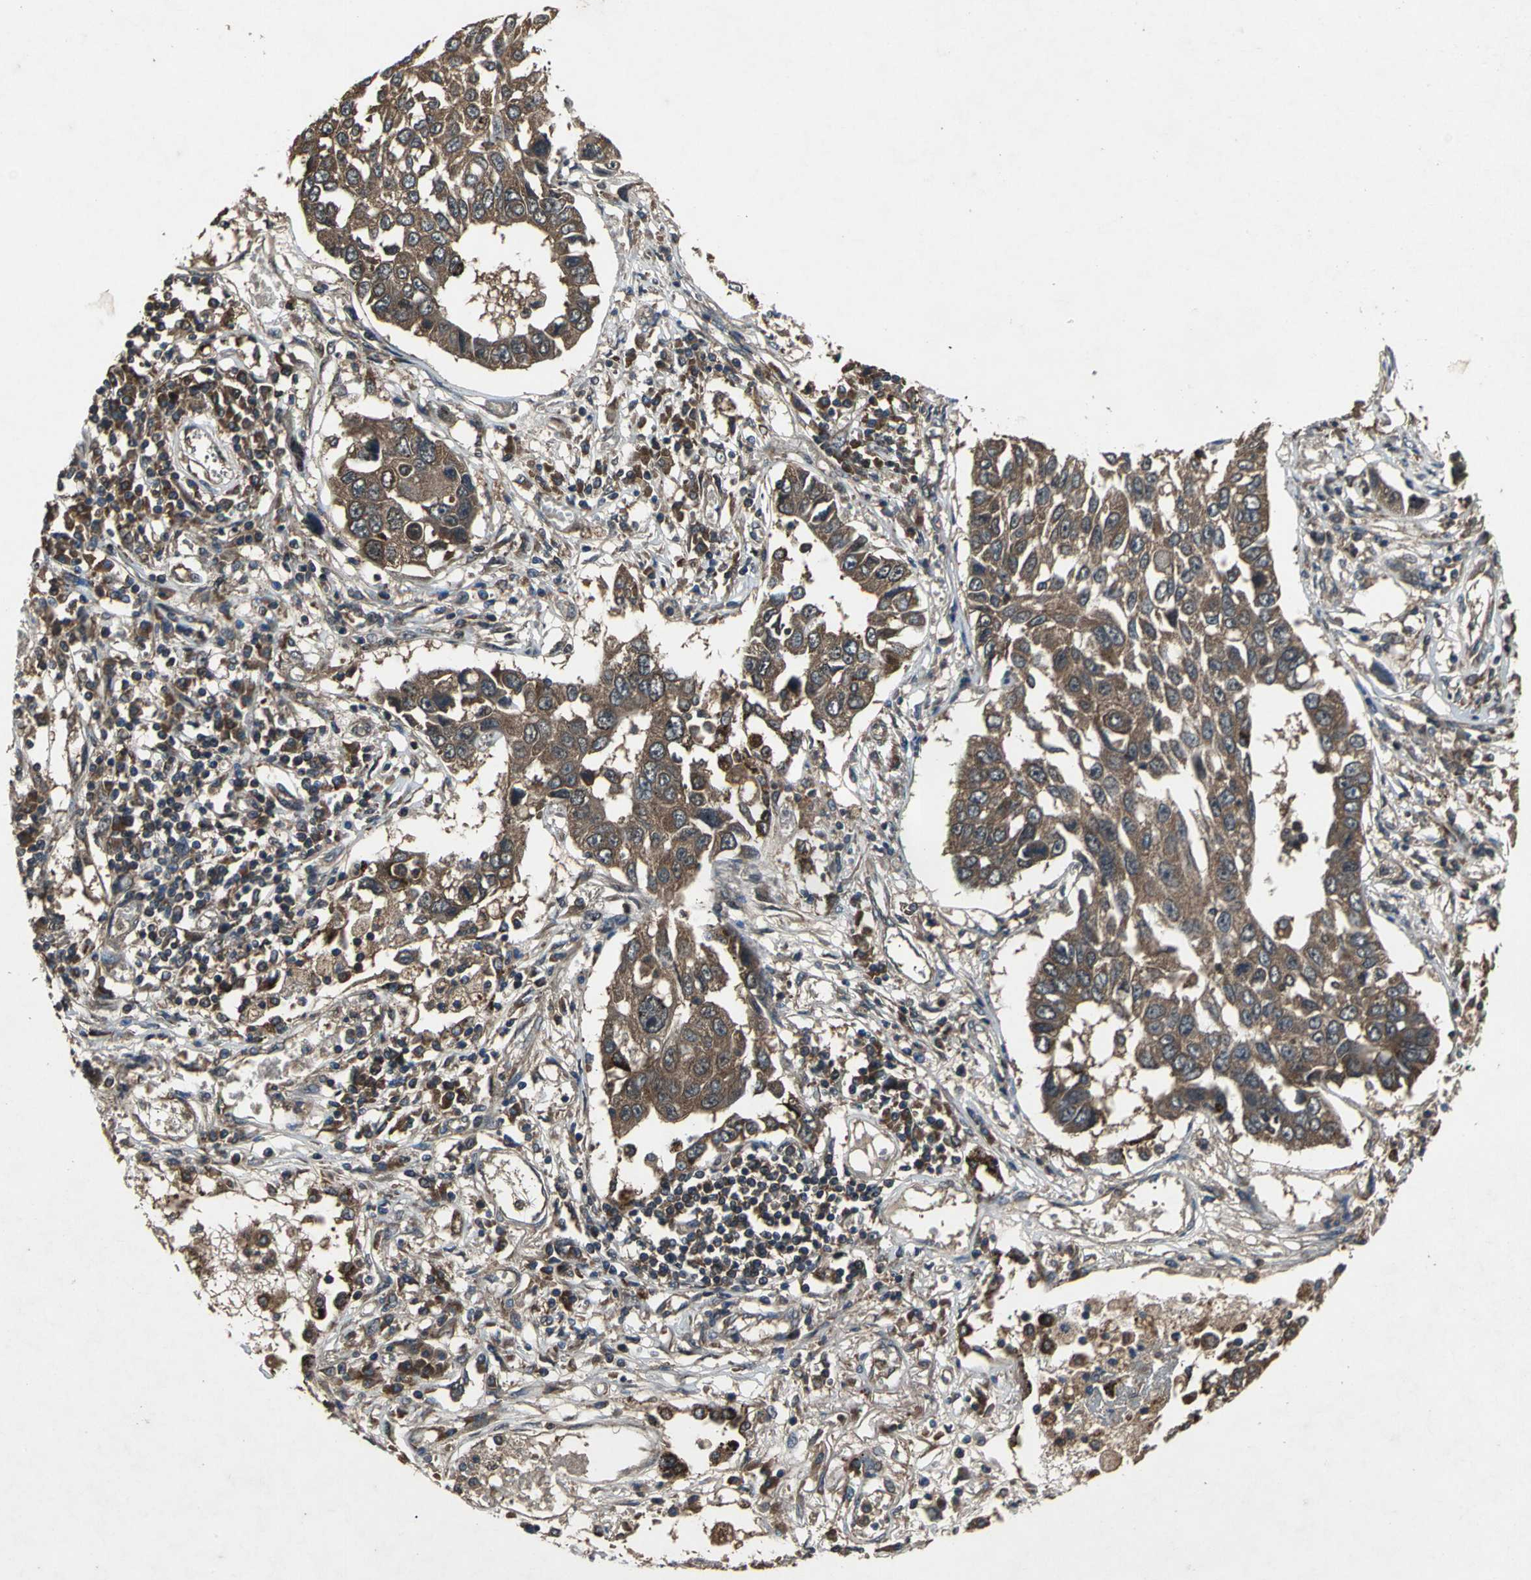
{"staining": {"intensity": "strong", "quantity": ">75%", "location": "cytoplasmic/membranous"}, "tissue": "lung cancer", "cell_type": "Tumor cells", "image_type": "cancer", "snomed": [{"axis": "morphology", "description": "Squamous cell carcinoma, NOS"}, {"axis": "topography", "description": "Lung"}], "caption": "DAB (3,3'-diaminobenzidine) immunohistochemical staining of human lung squamous cell carcinoma exhibits strong cytoplasmic/membranous protein staining in approximately >75% of tumor cells.", "gene": "ZNF608", "patient": {"sex": "male", "age": 71}}